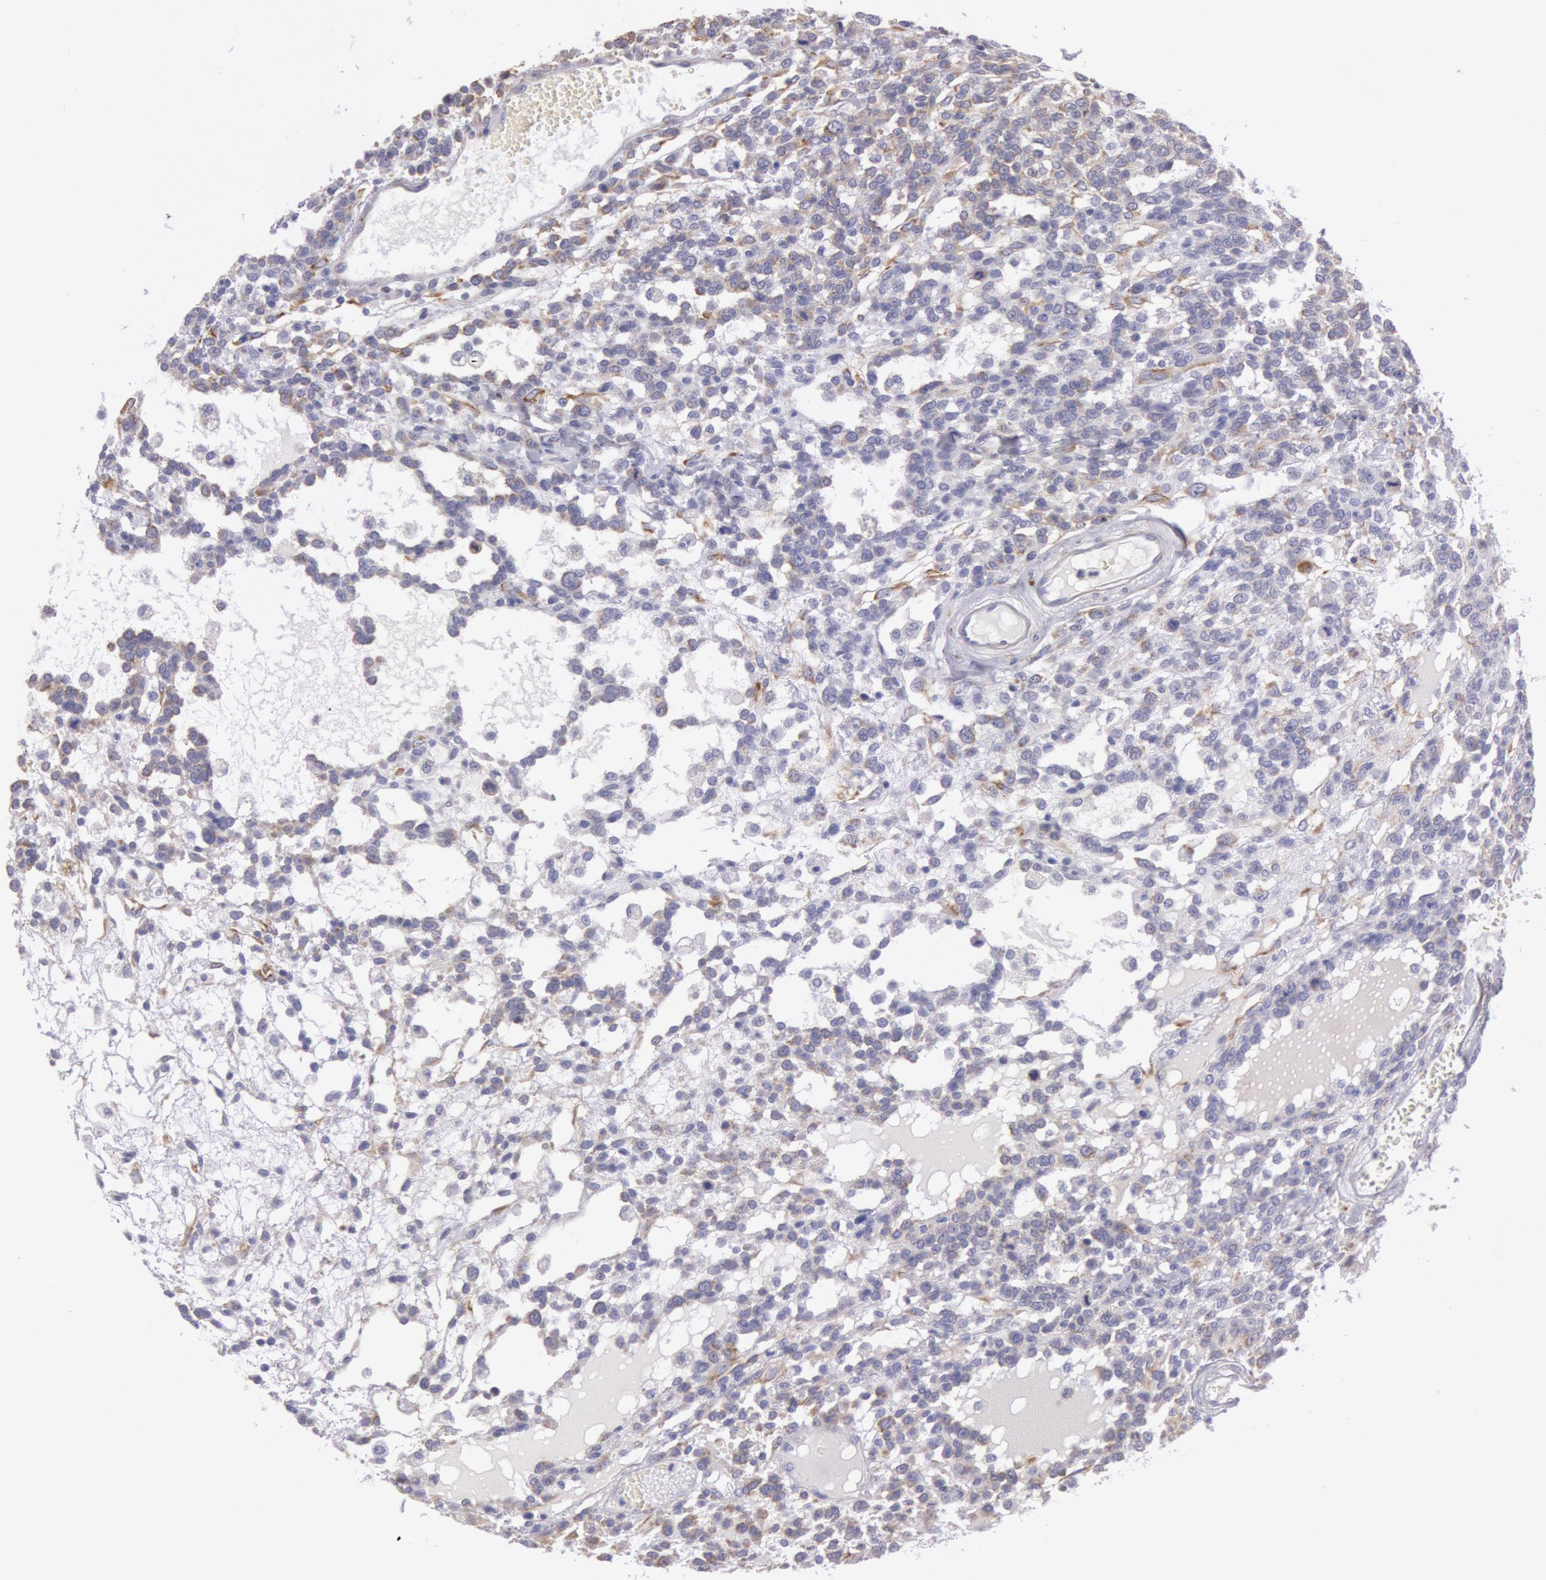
{"staining": {"intensity": "weak", "quantity": "<25%", "location": "cytoplasmic/membranous"}, "tissue": "glioma", "cell_type": "Tumor cells", "image_type": "cancer", "snomed": [{"axis": "morphology", "description": "Glioma, malignant, High grade"}, {"axis": "topography", "description": "Brain"}], "caption": "This is an IHC photomicrograph of human high-grade glioma (malignant). There is no positivity in tumor cells.", "gene": "CIDEB", "patient": {"sex": "male", "age": 66}}